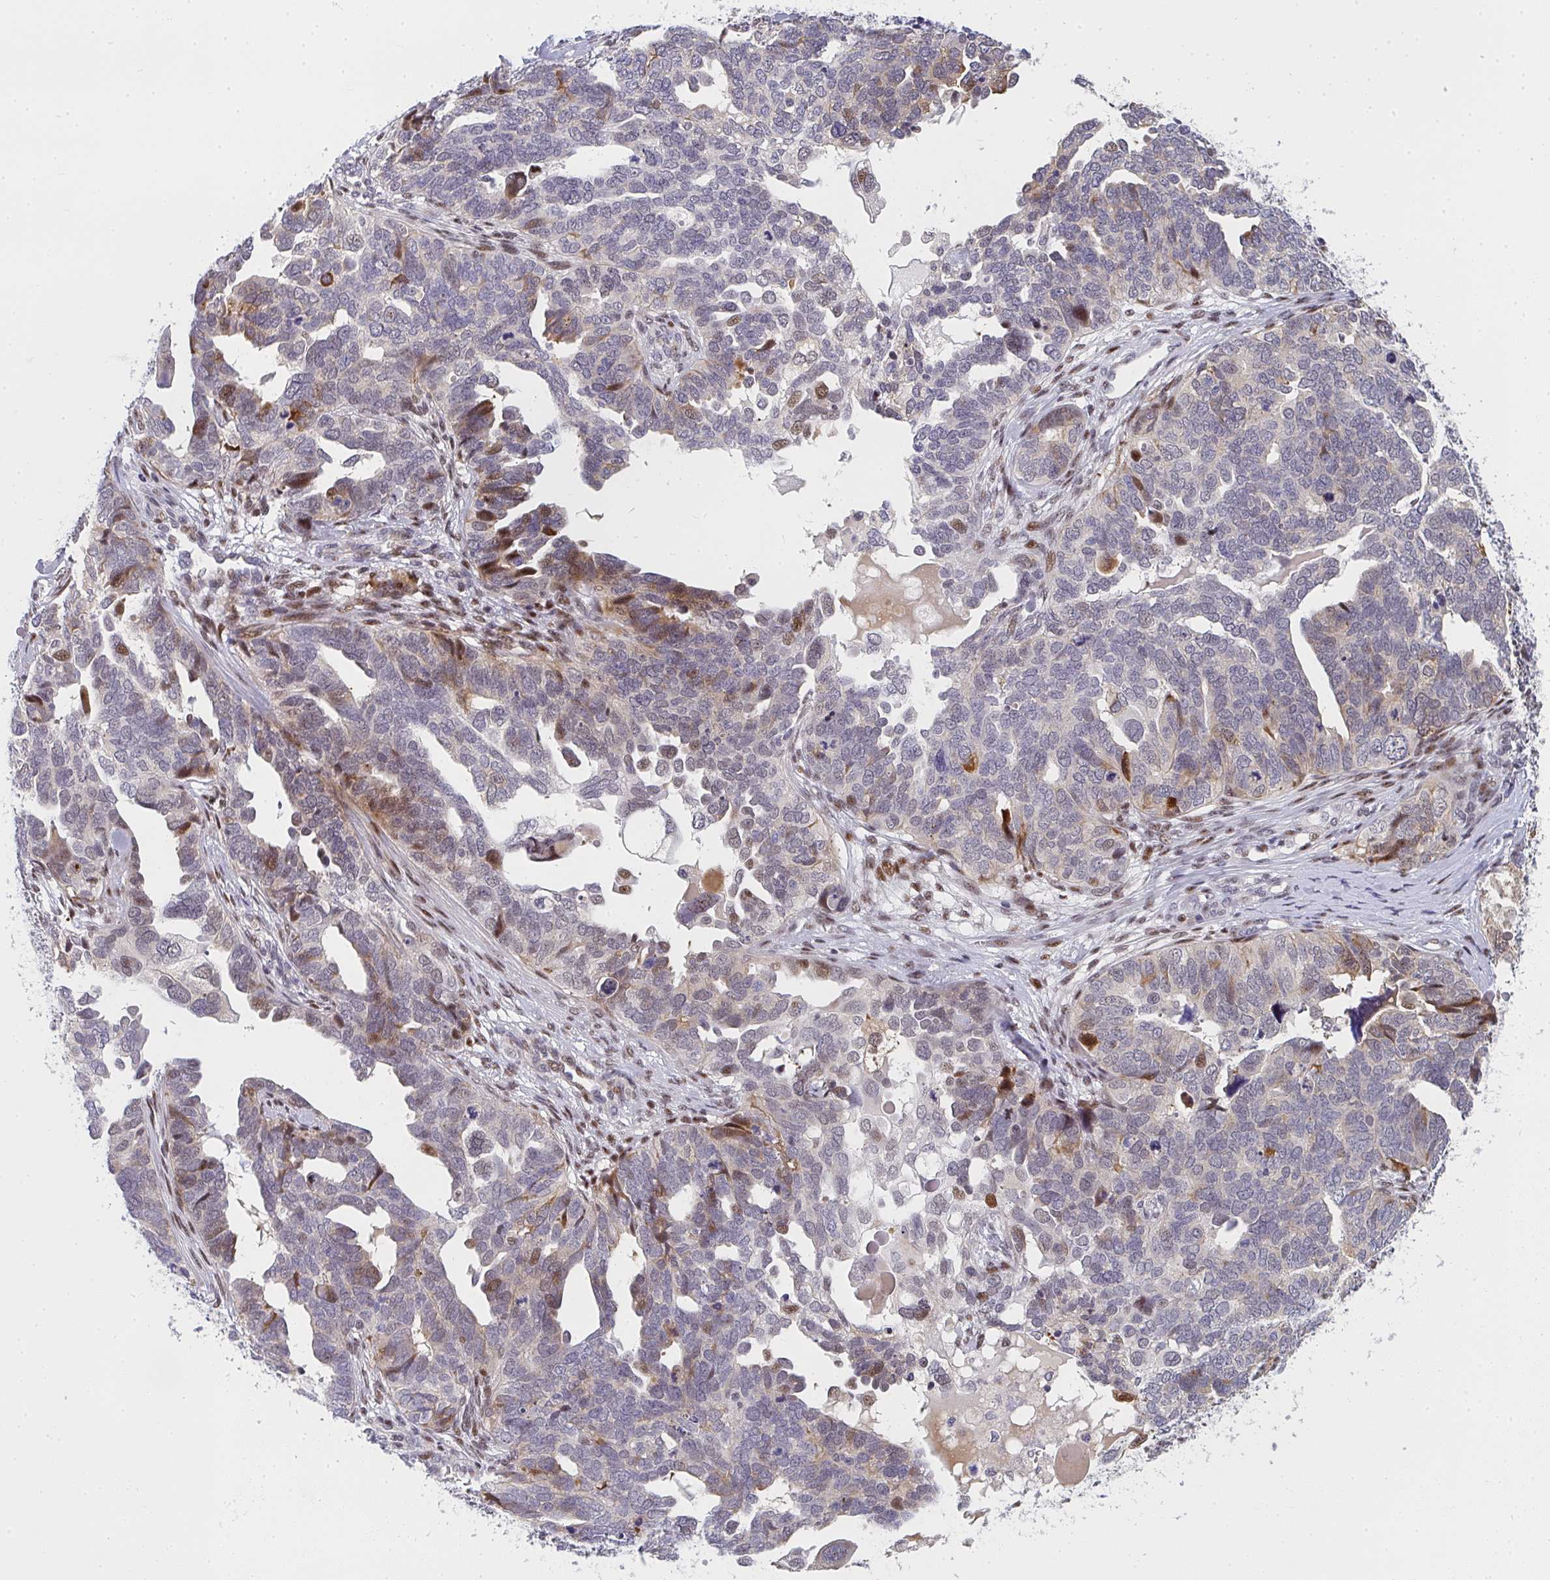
{"staining": {"intensity": "moderate", "quantity": "<25%", "location": "cytoplasmic/membranous,nuclear"}, "tissue": "ovarian cancer", "cell_type": "Tumor cells", "image_type": "cancer", "snomed": [{"axis": "morphology", "description": "Cystadenocarcinoma, serous, NOS"}, {"axis": "topography", "description": "Ovary"}], "caption": "Human ovarian cancer stained with a protein marker shows moderate staining in tumor cells.", "gene": "ZIC3", "patient": {"sex": "female", "age": 51}}